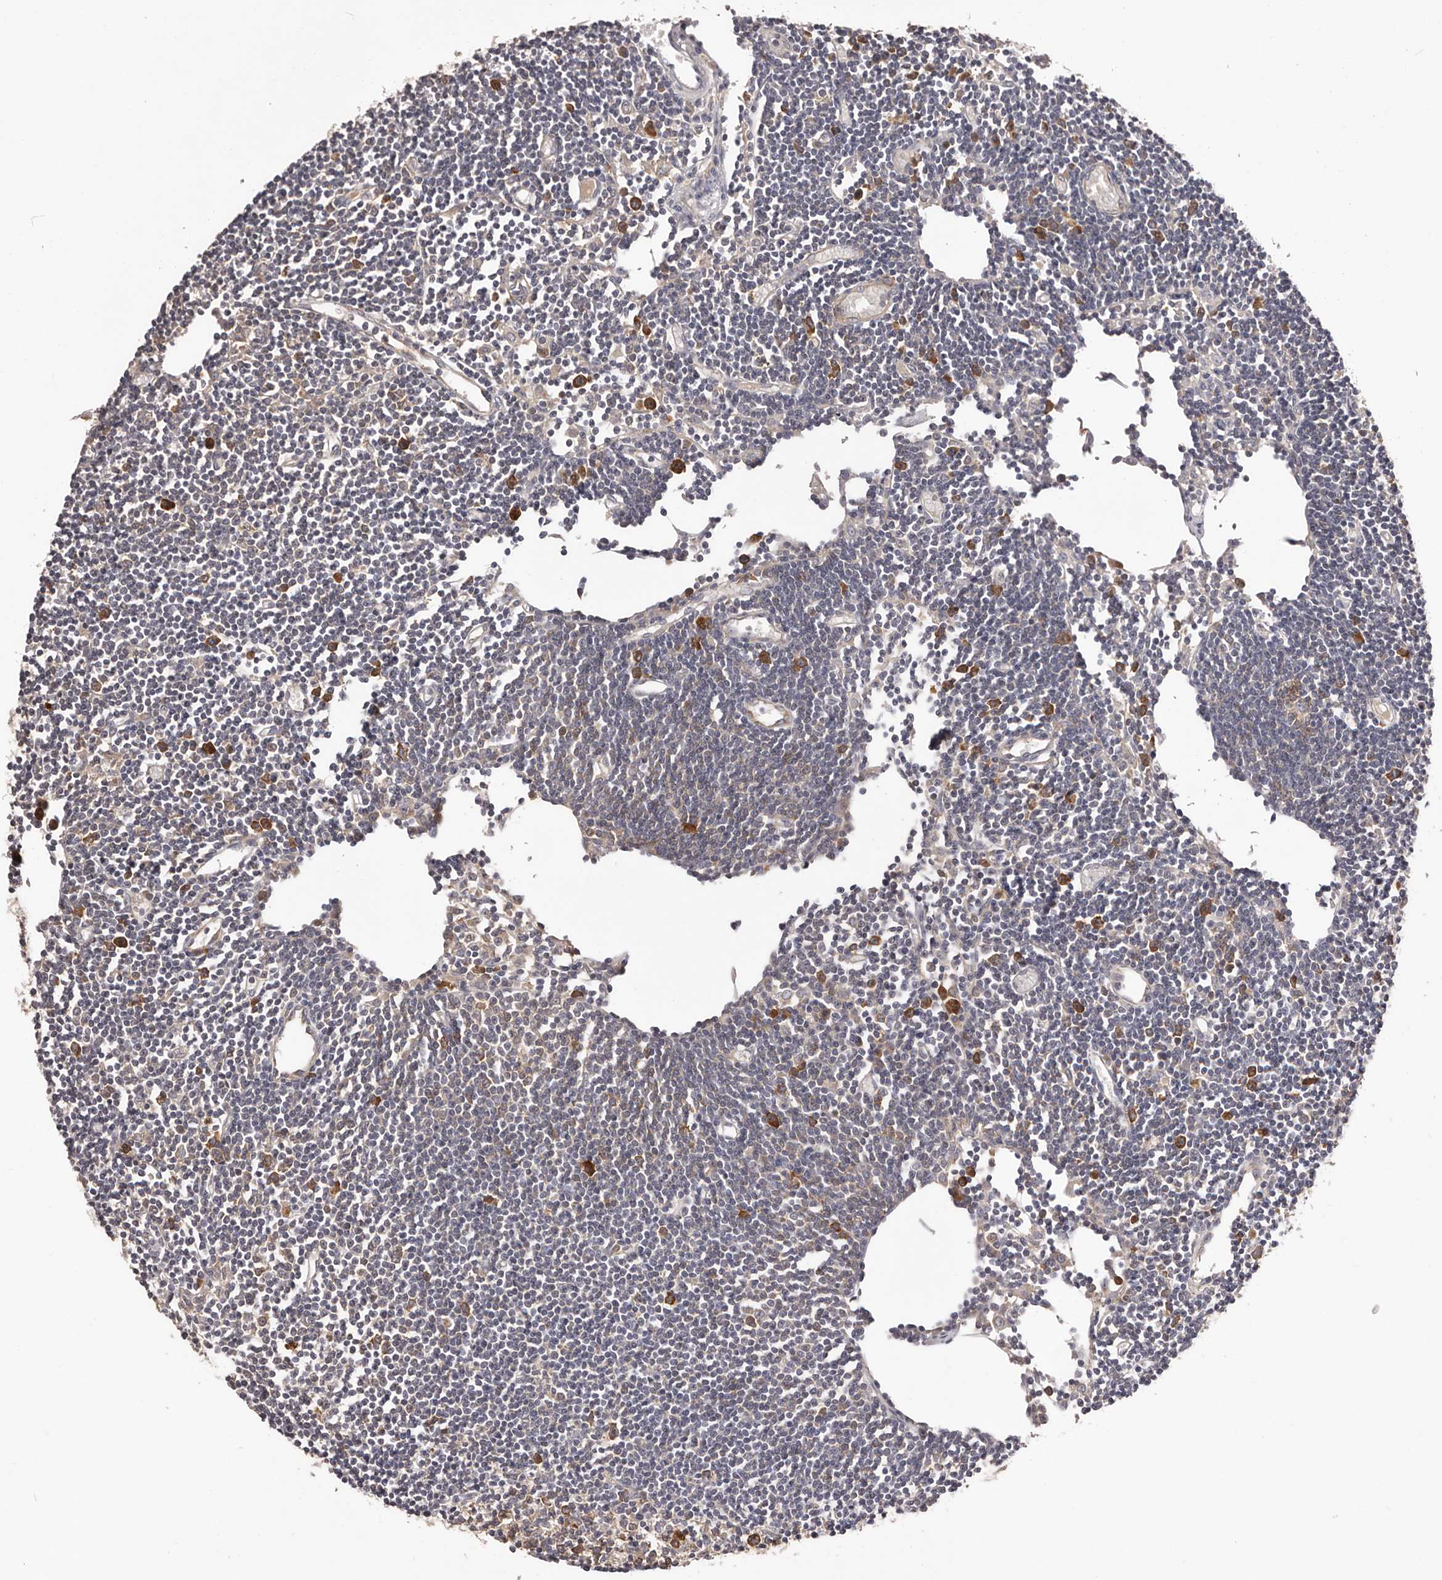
{"staining": {"intensity": "strong", "quantity": "<25%", "location": "cytoplasmic/membranous"}, "tissue": "lymph node", "cell_type": "Germinal center cells", "image_type": "normal", "snomed": [{"axis": "morphology", "description": "Normal tissue, NOS"}, {"axis": "topography", "description": "Lymph node"}], "caption": "Immunohistochemistry (IHC) (DAB) staining of benign lymph node shows strong cytoplasmic/membranous protein expression in about <25% of germinal center cells. (IHC, brightfield microscopy, high magnification).", "gene": "LTV1", "patient": {"sex": "female", "age": 11}}